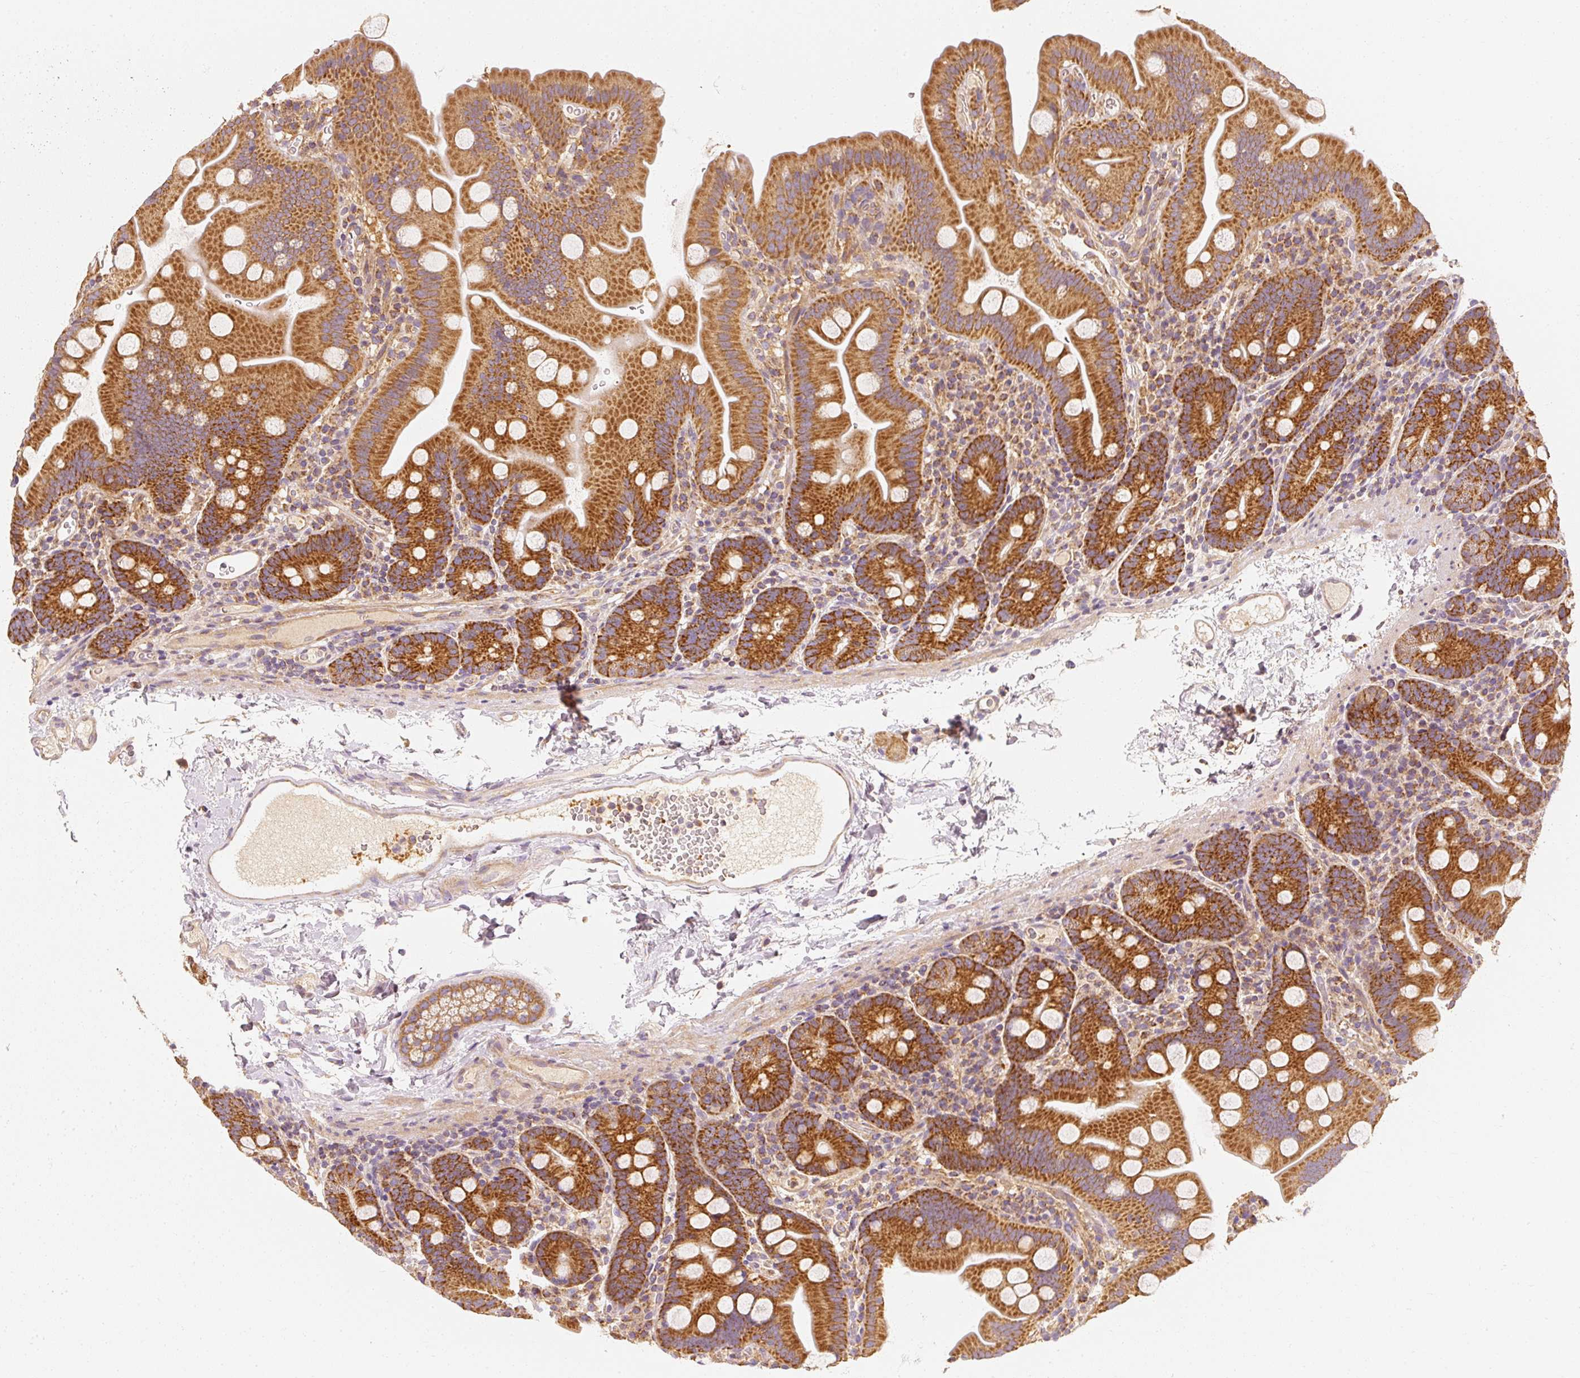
{"staining": {"intensity": "strong", "quantity": ">75%", "location": "cytoplasmic/membranous"}, "tissue": "small intestine", "cell_type": "Glandular cells", "image_type": "normal", "snomed": [{"axis": "morphology", "description": "Normal tissue, NOS"}, {"axis": "topography", "description": "Small intestine"}], "caption": "Immunohistochemical staining of benign small intestine demonstrates >75% levels of strong cytoplasmic/membranous protein staining in about >75% of glandular cells.", "gene": "TOMM40", "patient": {"sex": "female", "age": 68}}